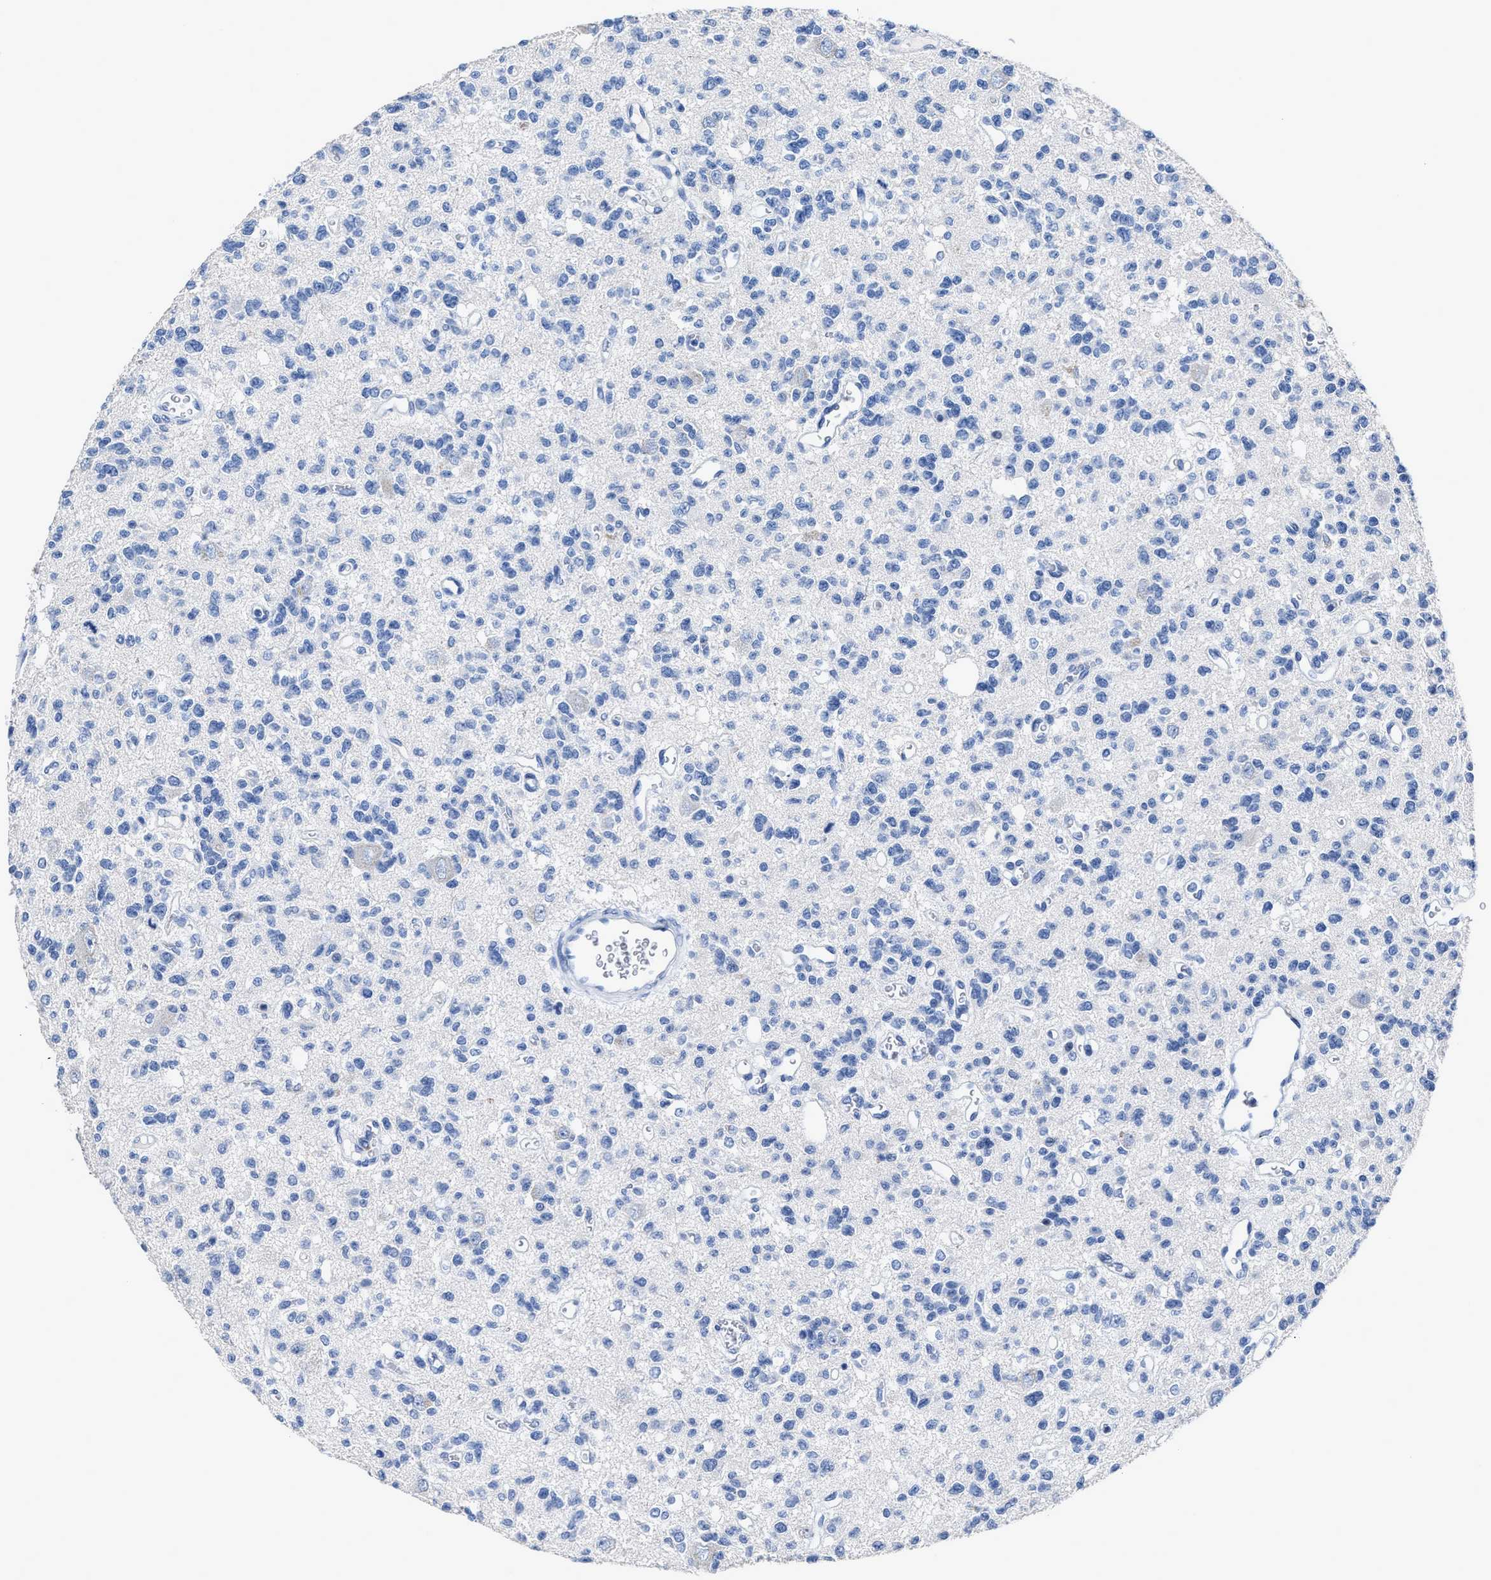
{"staining": {"intensity": "negative", "quantity": "none", "location": "none"}, "tissue": "glioma", "cell_type": "Tumor cells", "image_type": "cancer", "snomed": [{"axis": "morphology", "description": "Glioma, malignant, Low grade"}, {"axis": "topography", "description": "Brain"}], "caption": "Immunohistochemical staining of malignant glioma (low-grade) reveals no significant expression in tumor cells.", "gene": "CEACAM5", "patient": {"sex": "male", "age": 38}}